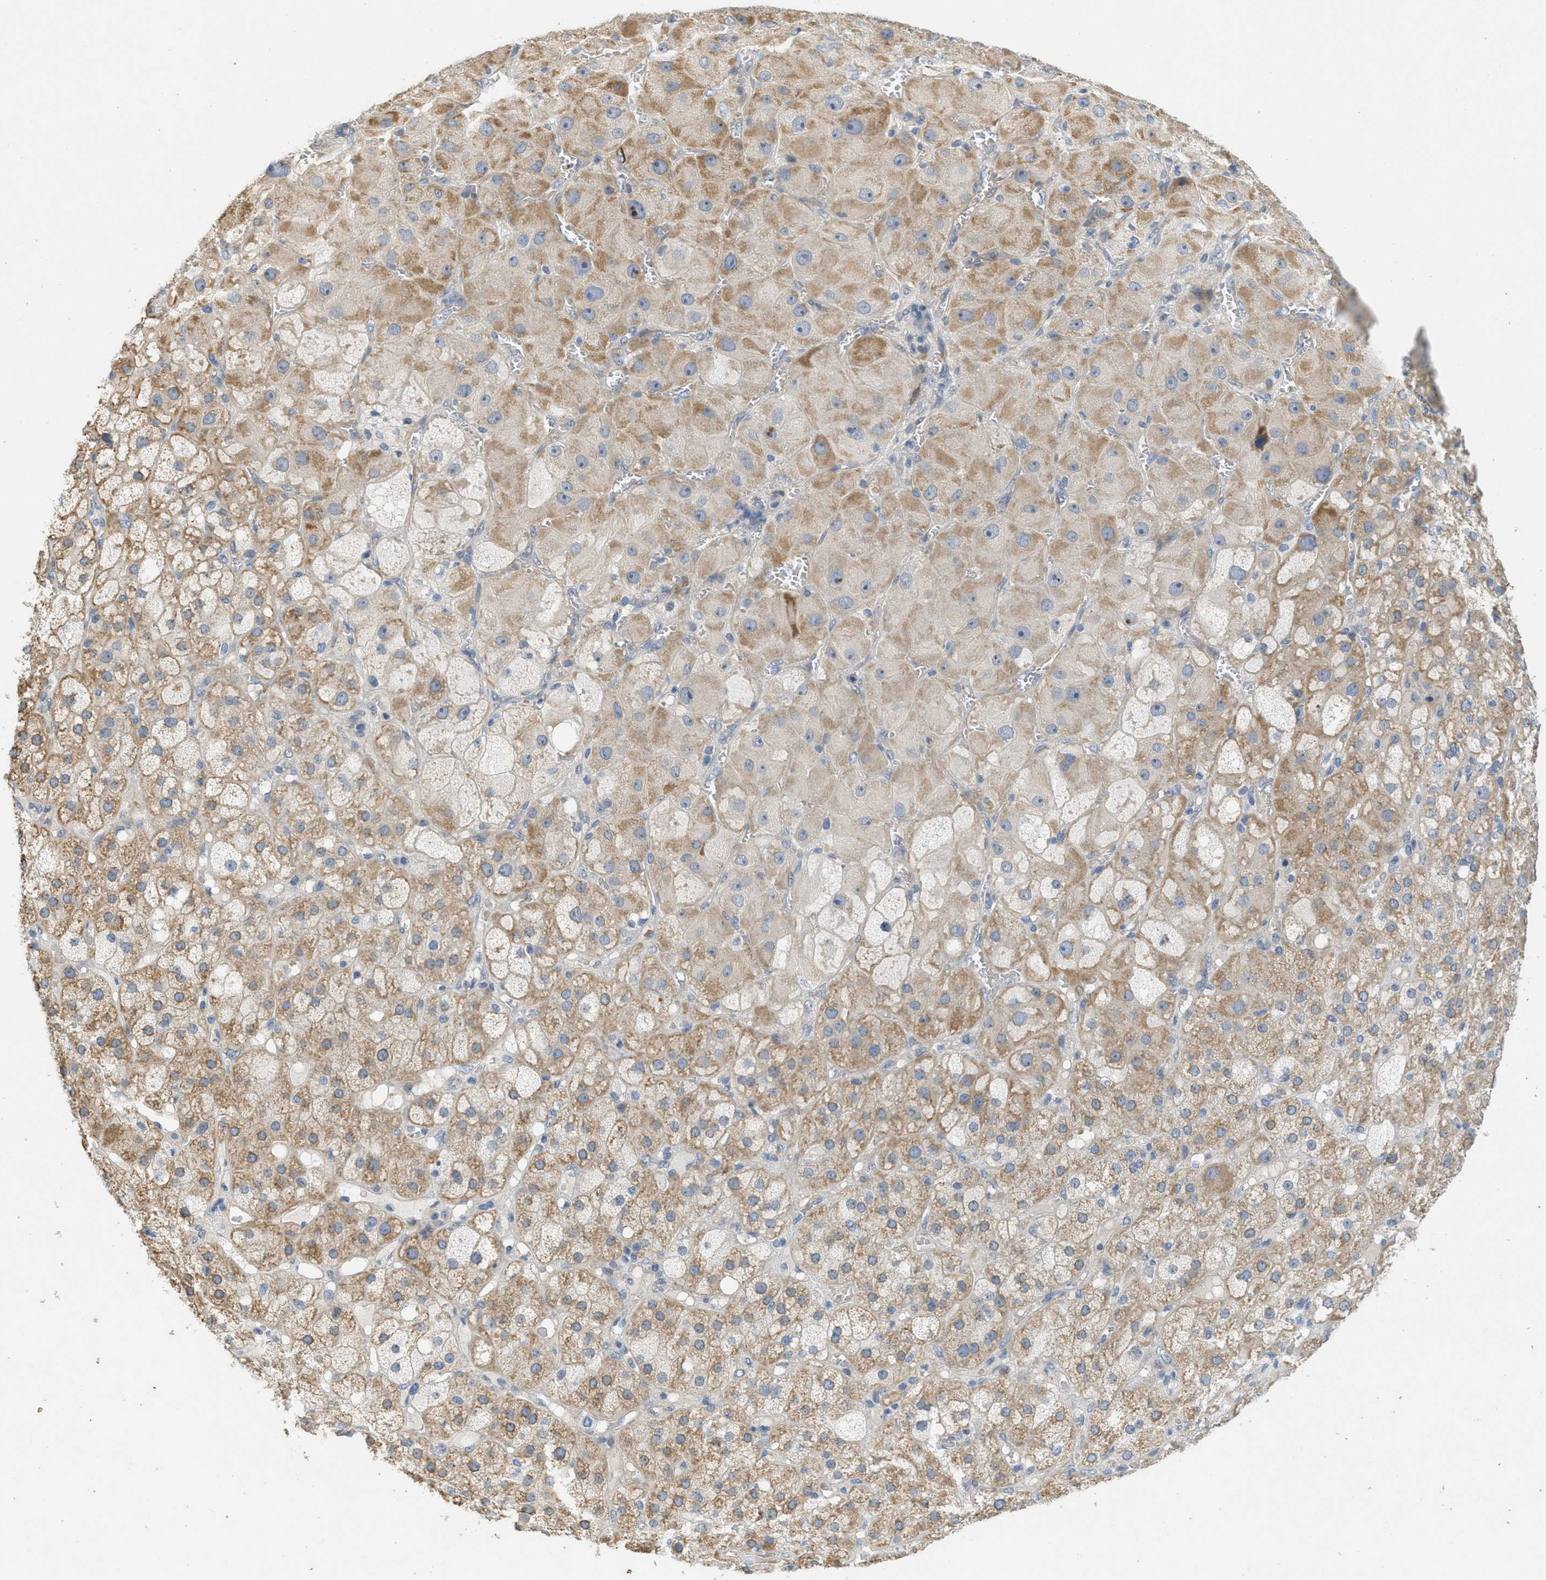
{"staining": {"intensity": "moderate", "quantity": ">75%", "location": "cytoplasmic/membranous"}, "tissue": "adrenal gland", "cell_type": "Glandular cells", "image_type": "normal", "snomed": [{"axis": "morphology", "description": "Normal tissue, NOS"}, {"axis": "topography", "description": "Adrenal gland"}], "caption": "An IHC micrograph of unremarkable tissue is shown. Protein staining in brown labels moderate cytoplasmic/membranous positivity in adrenal gland within glandular cells. The staining was performed using DAB to visualize the protein expression in brown, while the nuclei were stained in blue with hematoxylin (Magnification: 20x).", "gene": "MRS2", "patient": {"sex": "female", "age": 47}}